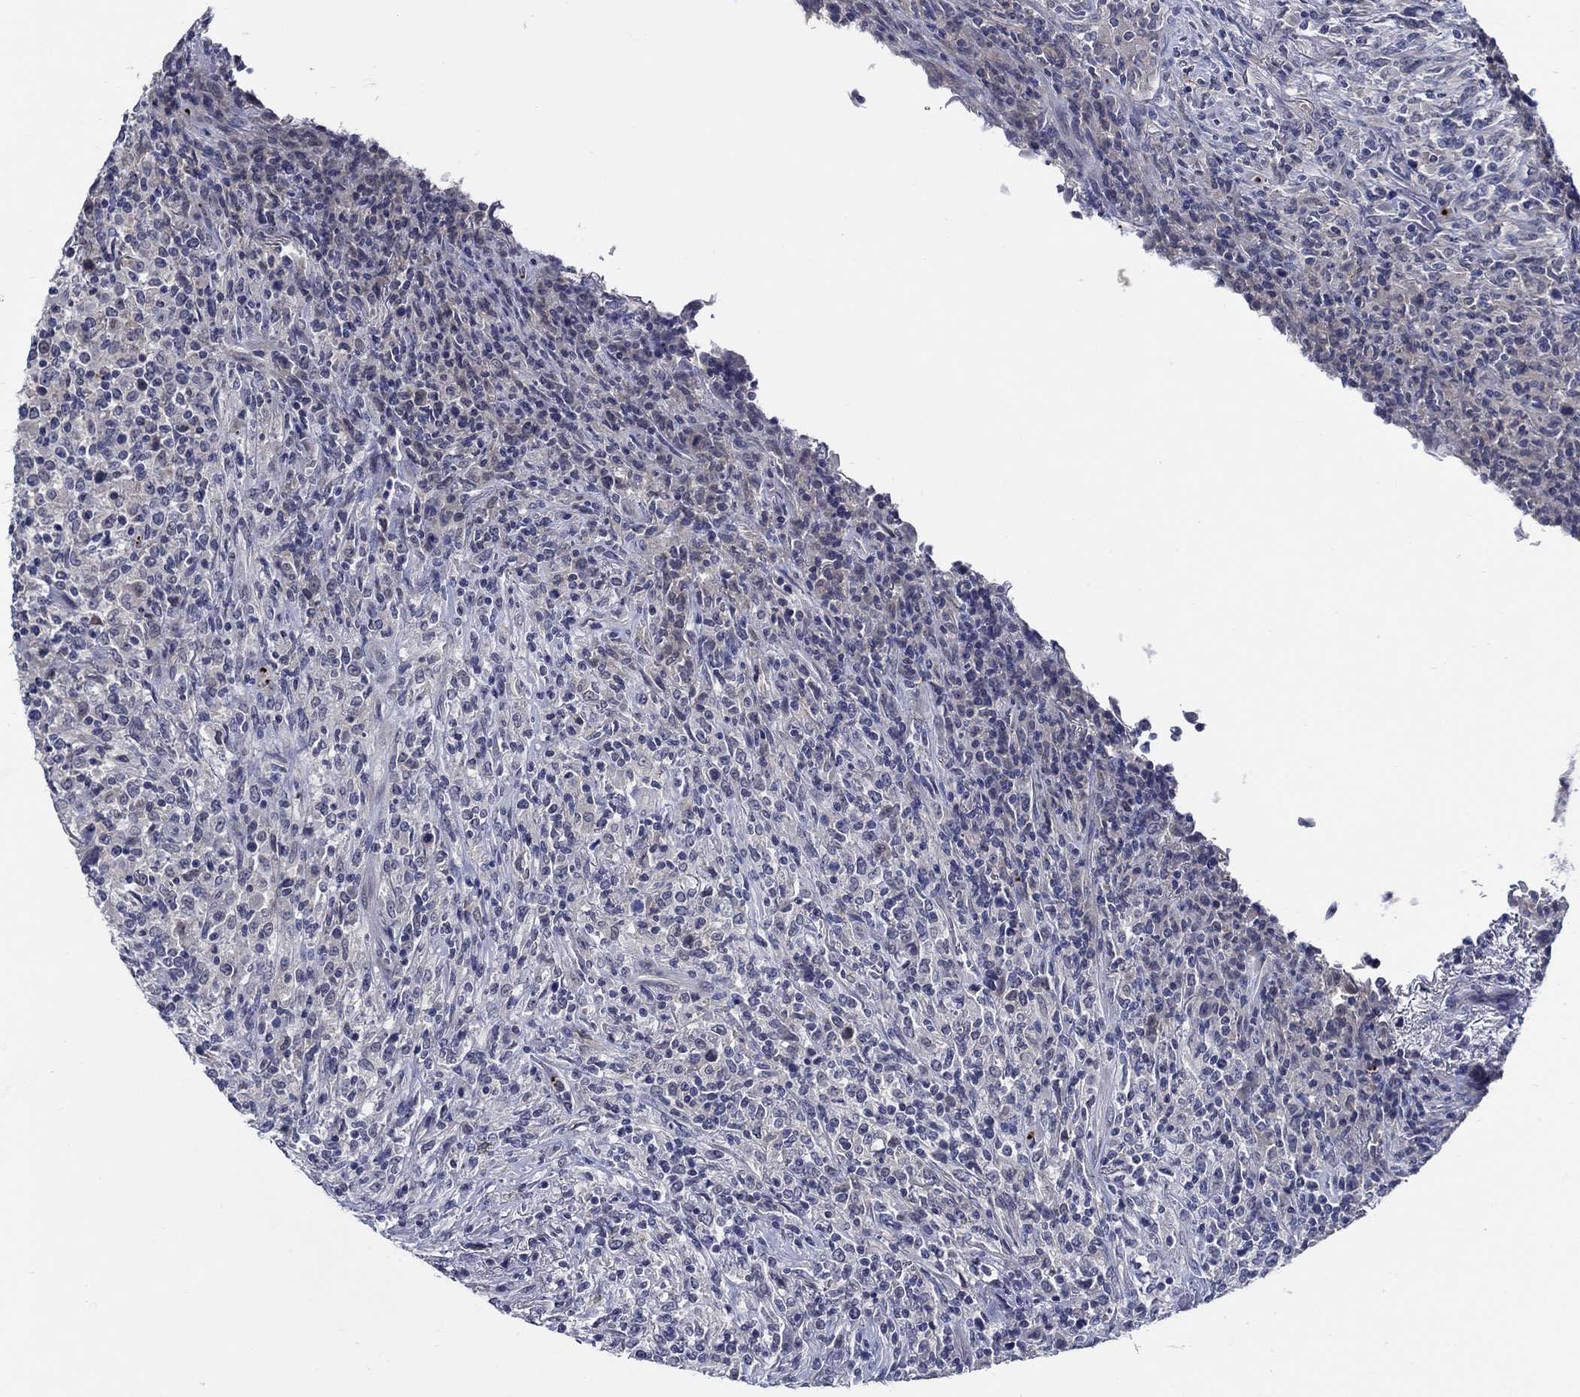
{"staining": {"intensity": "negative", "quantity": "none", "location": "none"}, "tissue": "lymphoma", "cell_type": "Tumor cells", "image_type": "cancer", "snomed": [{"axis": "morphology", "description": "Malignant lymphoma, non-Hodgkin's type, High grade"}, {"axis": "topography", "description": "Lung"}], "caption": "Micrograph shows no protein staining in tumor cells of lymphoma tissue.", "gene": "ALOX12", "patient": {"sex": "male", "age": 79}}